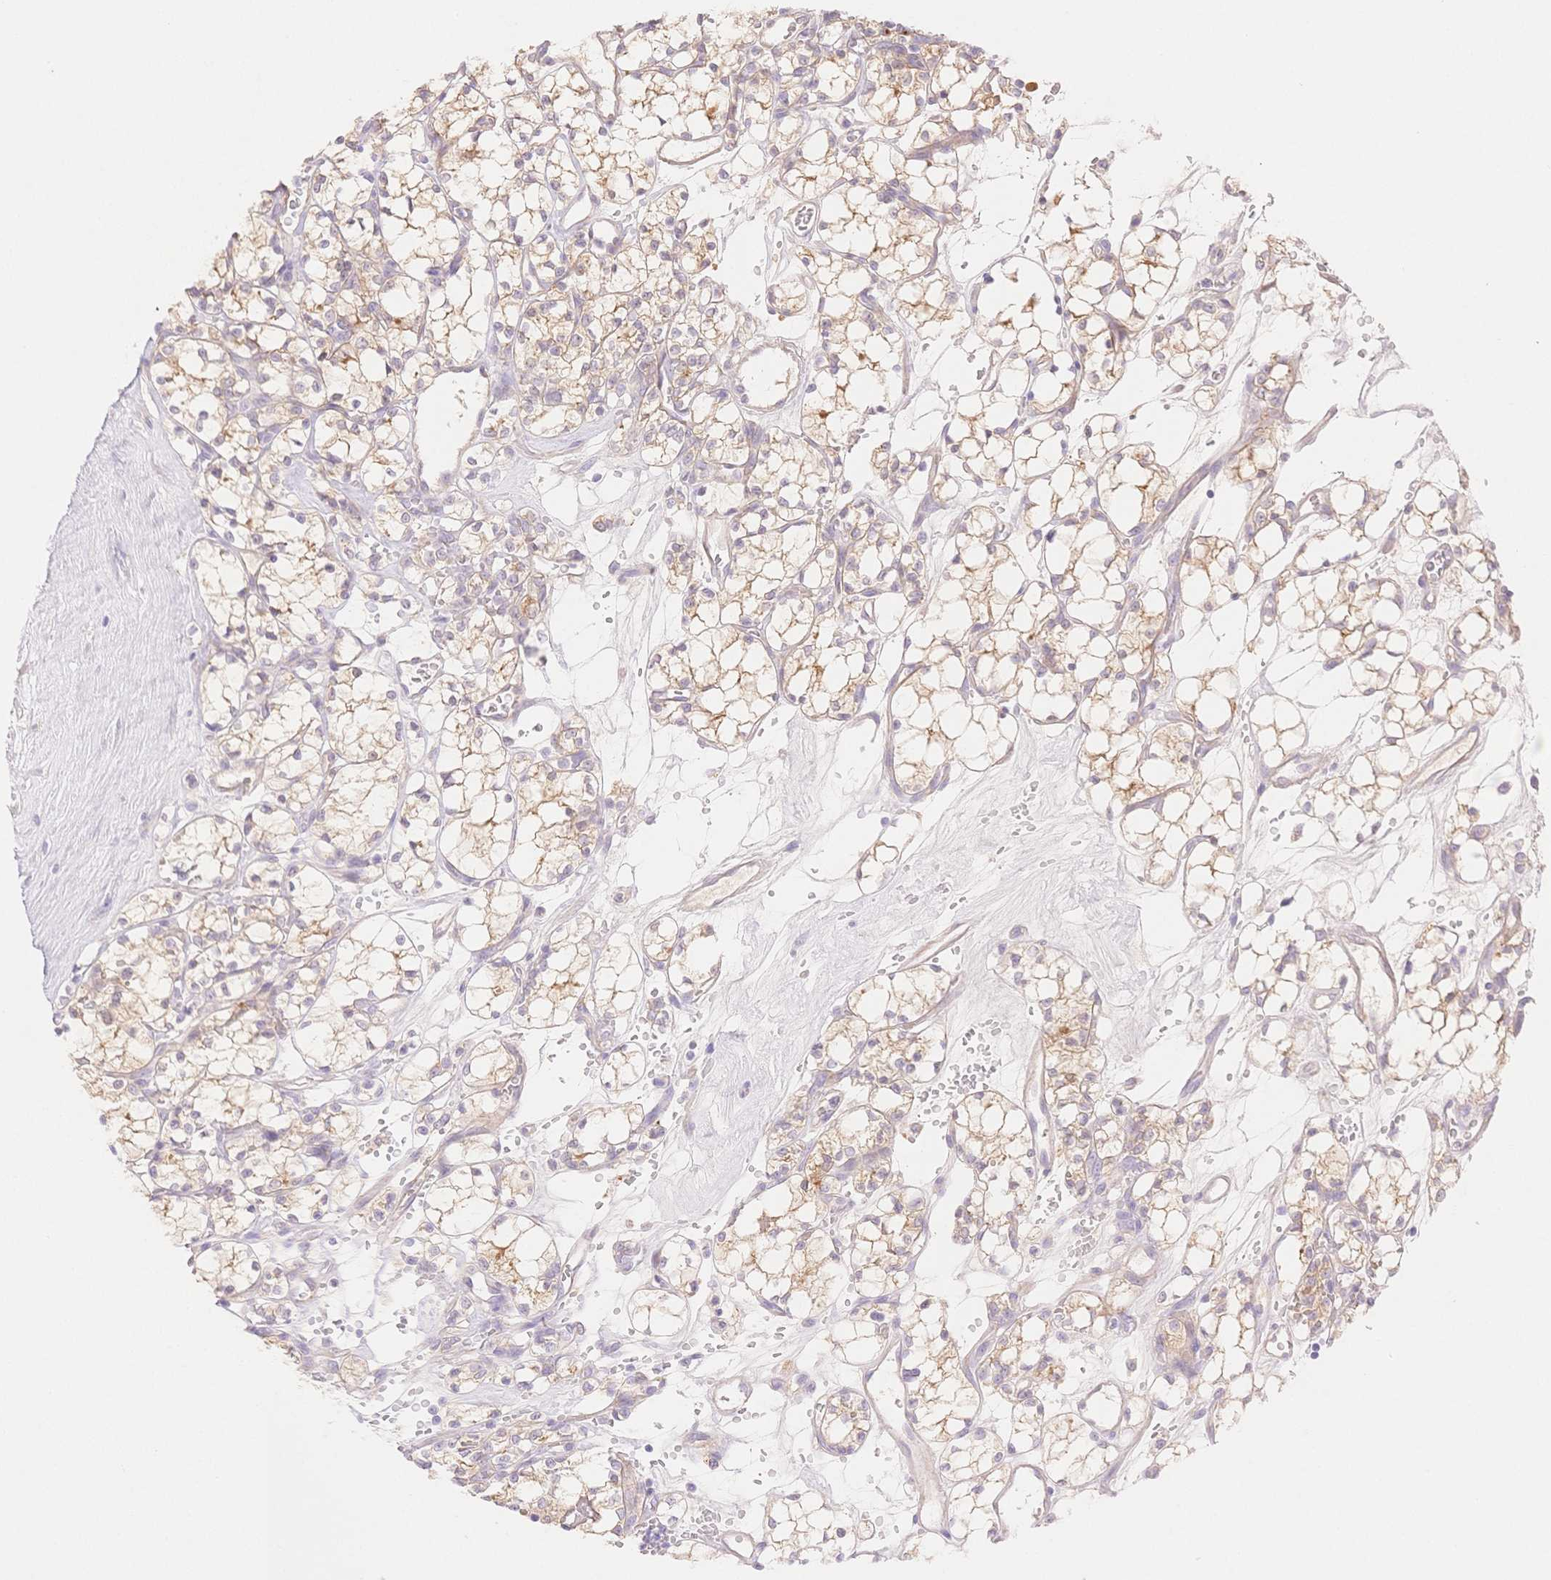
{"staining": {"intensity": "weak", "quantity": "25%-75%", "location": "cytoplasmic/membranous"}, "tissue": "renal cancer", "cell_type": "Tumor cells", "image_type": "cancer", "snomed": [{"axis": "morphology", "description": "Adenocarcinoma, NOS"}, {"axis": "topography", "description": "Kidney"}], "caption": "Immunohistochemistry photomicrograph of renal cancer (adenocarcinoma) stained for a protein (brown), which shows low levels of weak cytoplasmic/membranous positivity in approximately 25%-75% of tumor cells.", "gene": "WDR54", "patient": {"sex": "female", "age": 69}}